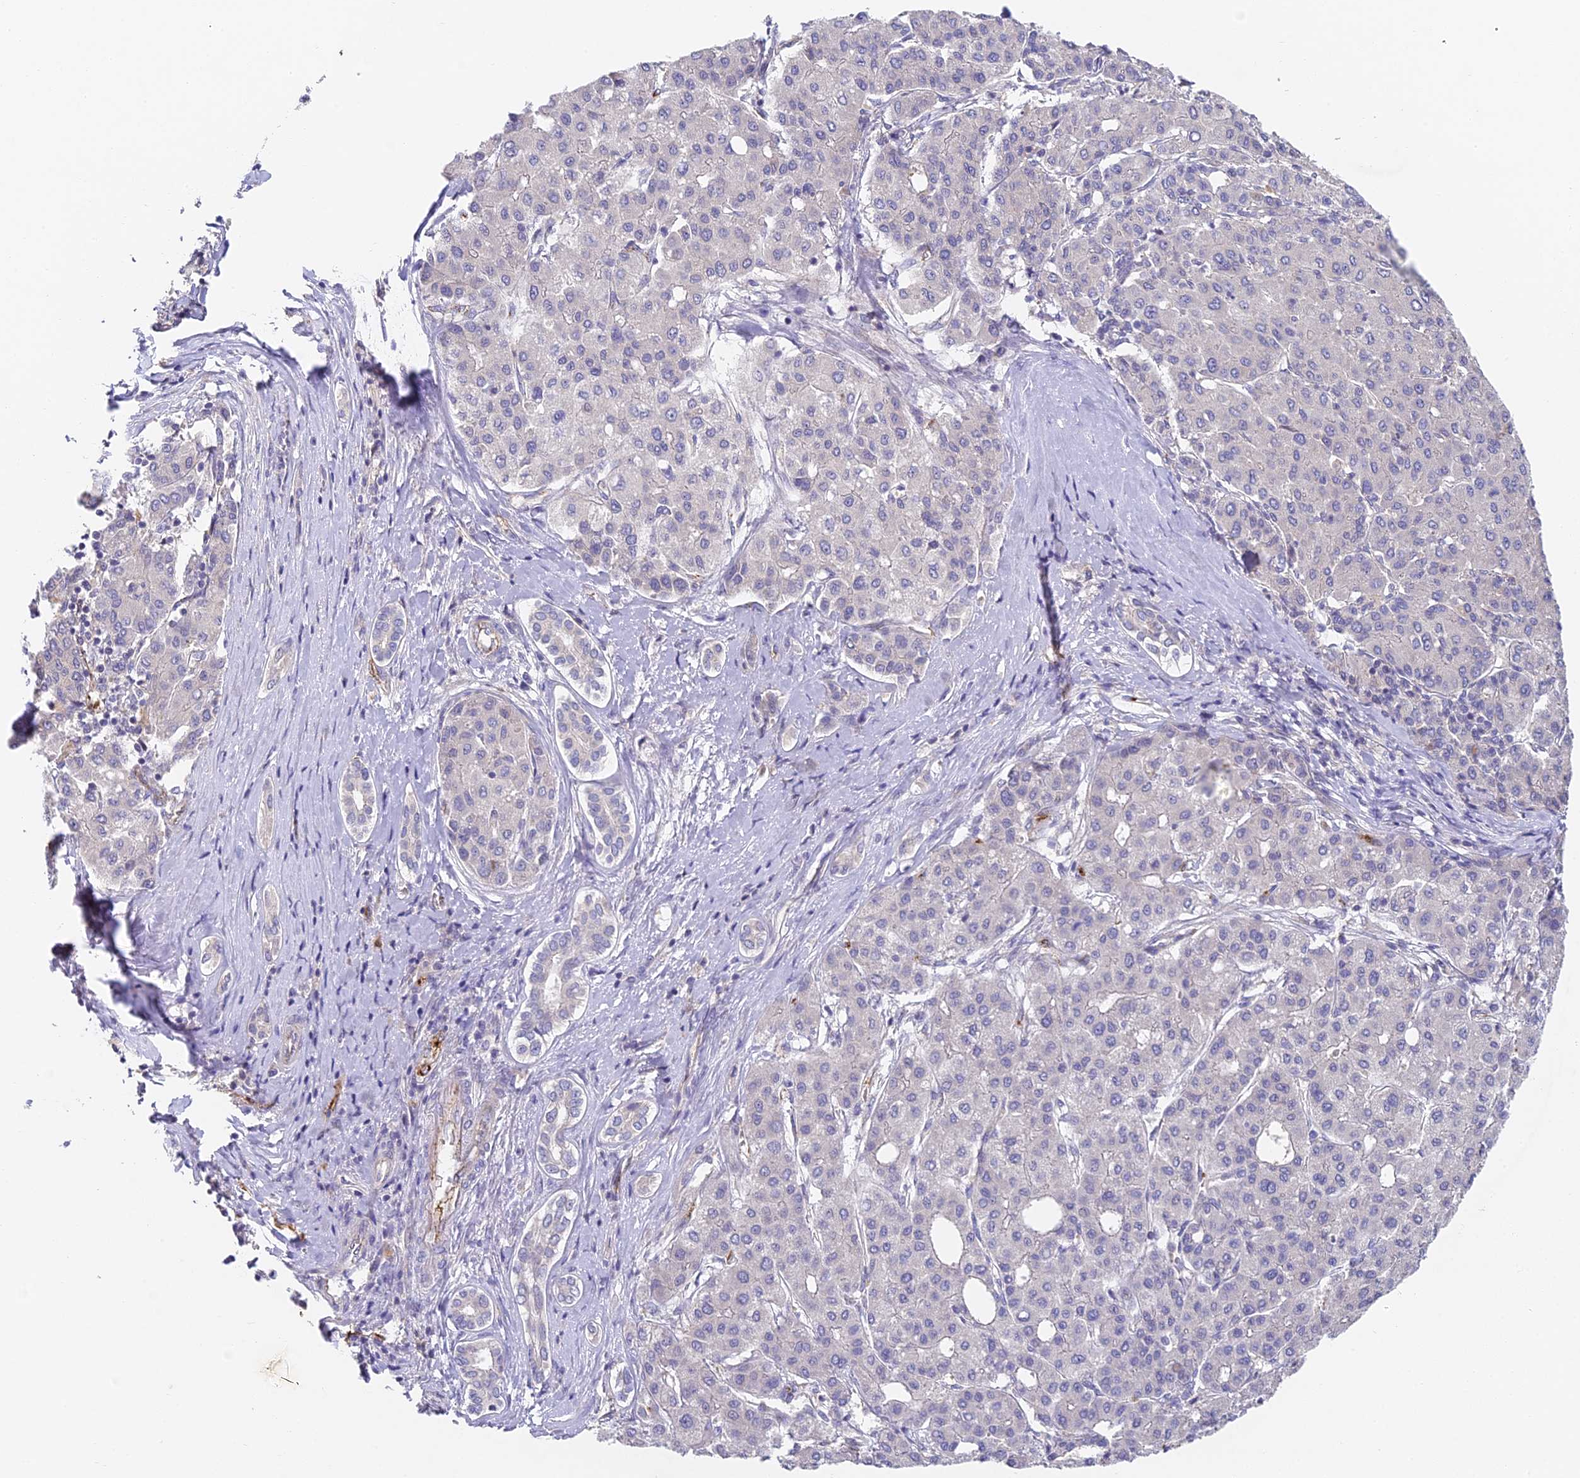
{"staining": {"intensity": "negative", "quantity": "none", "location": "none"}, "tissue": "liver cancer", "cell_type": "Tumor cells", "image_type": "cancer", "snomed": [{"axis": "morphology", "description": "Carcinoma, Hepatocellular, NOS"}, {"axis": "topography", "description": "Liver"}], "caption": "An IHC image of liver cancer (hepatocellular carcinoma) is shown. There is no staining in tumor cells of liver cancer (hepatocellular carcinoma). (Brightfield microscopy of DAB (3,3'-diaminobenzidine) immunohistochemistry at high magnification).", "gene": "DNAAF10", "patient": {"sex": "male", "age": 65}}